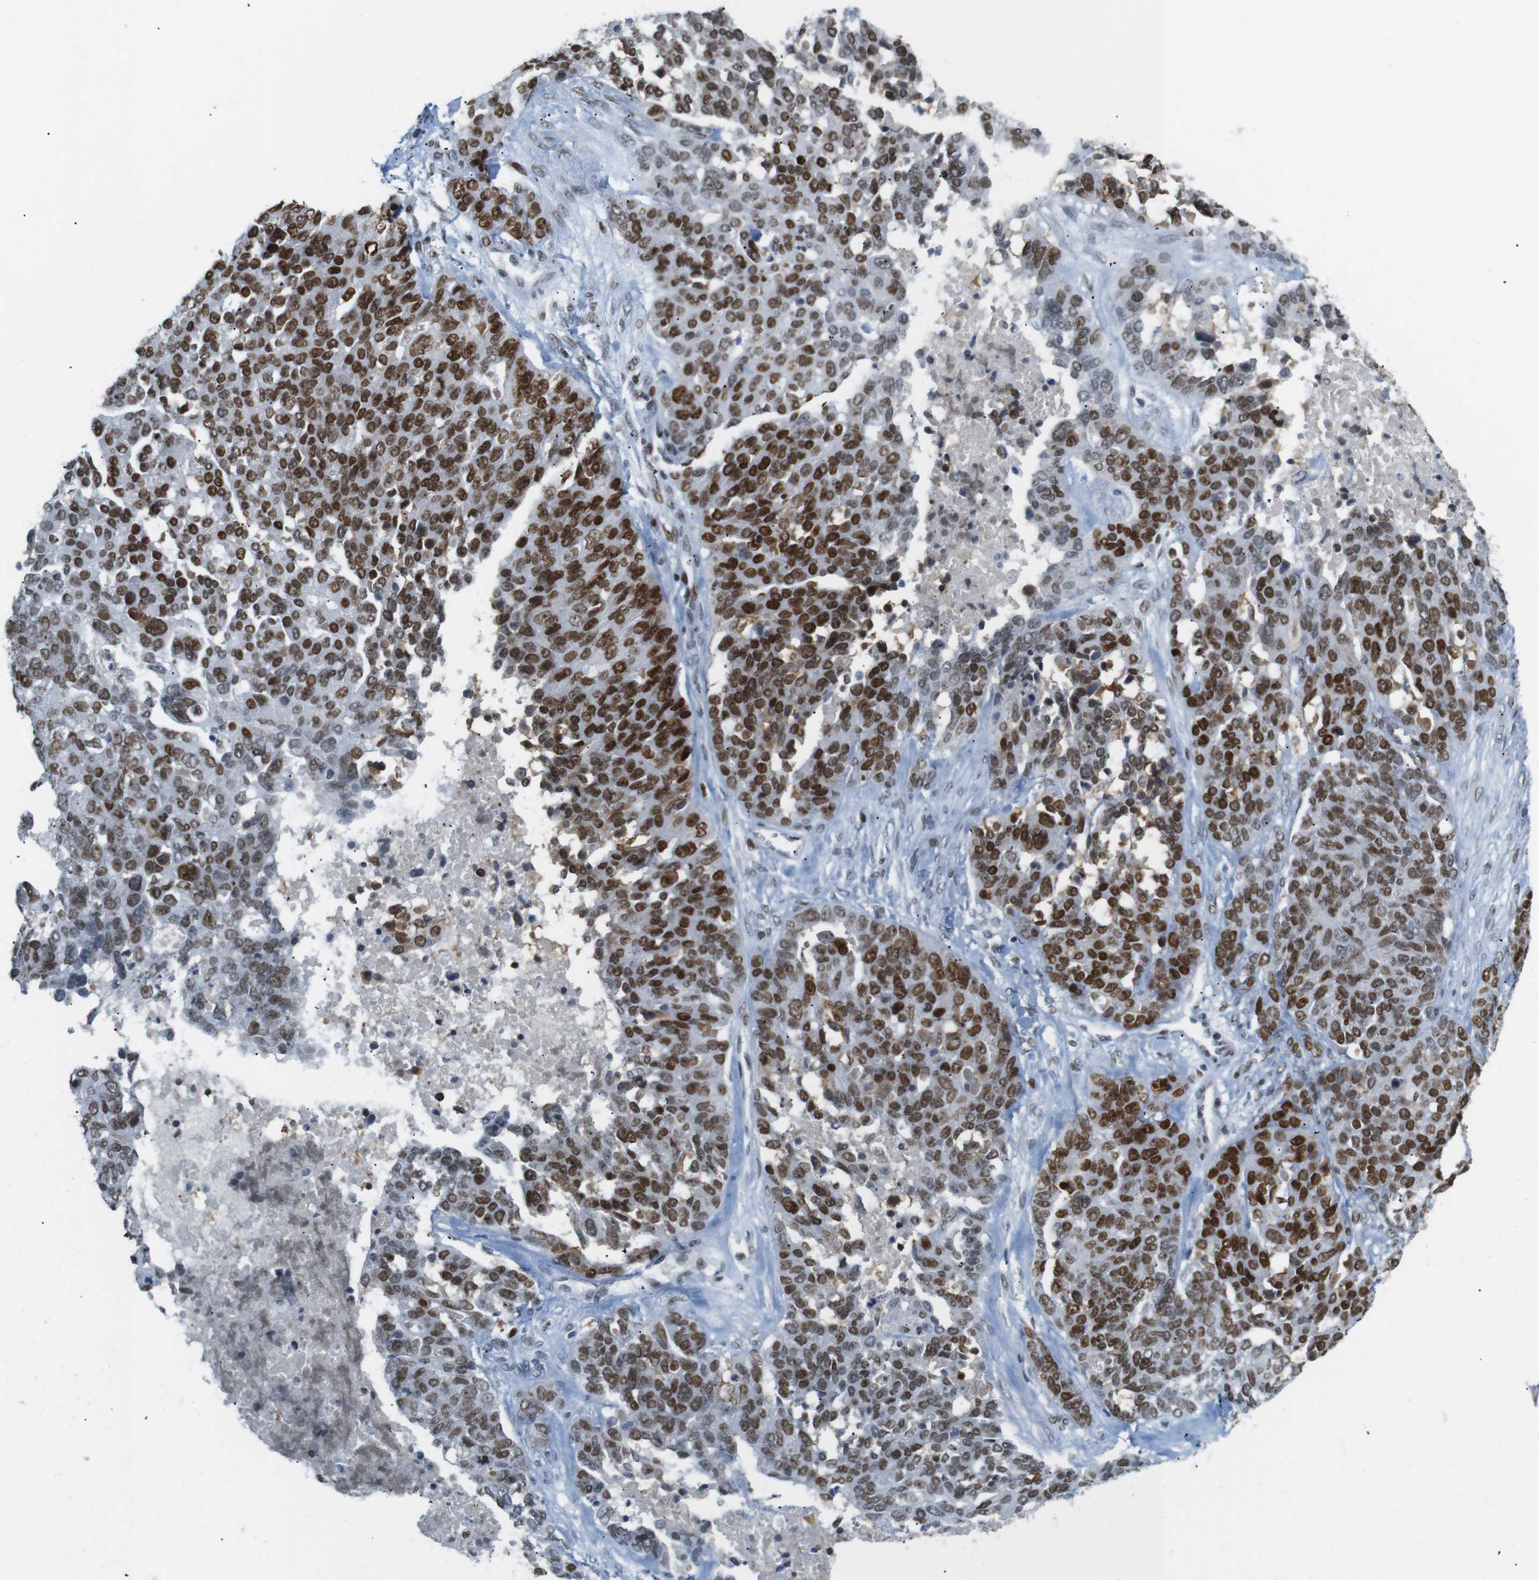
{"staining": {"intensity": "strong", "quantity": ">75%", "location": "nuclear"}, "tissue": "ovarian cancer", "cell_type": "Tumor cells", "image_type": "cancer", "snomed": [{"axis": "morphology", "description": "Cystadenocarcinoma, serous, NOS"}, {"axis": "topography", "description": "Ovary"}], "caption": "There is high levels of strong nuclear expression in tumor cells of serous cystadenocarcinoma (ovarian), as demonstrated by immunohistochemical staining (brown color).", "gene": "RIOX2", "patient": {"sex": "female", "age": 44}}